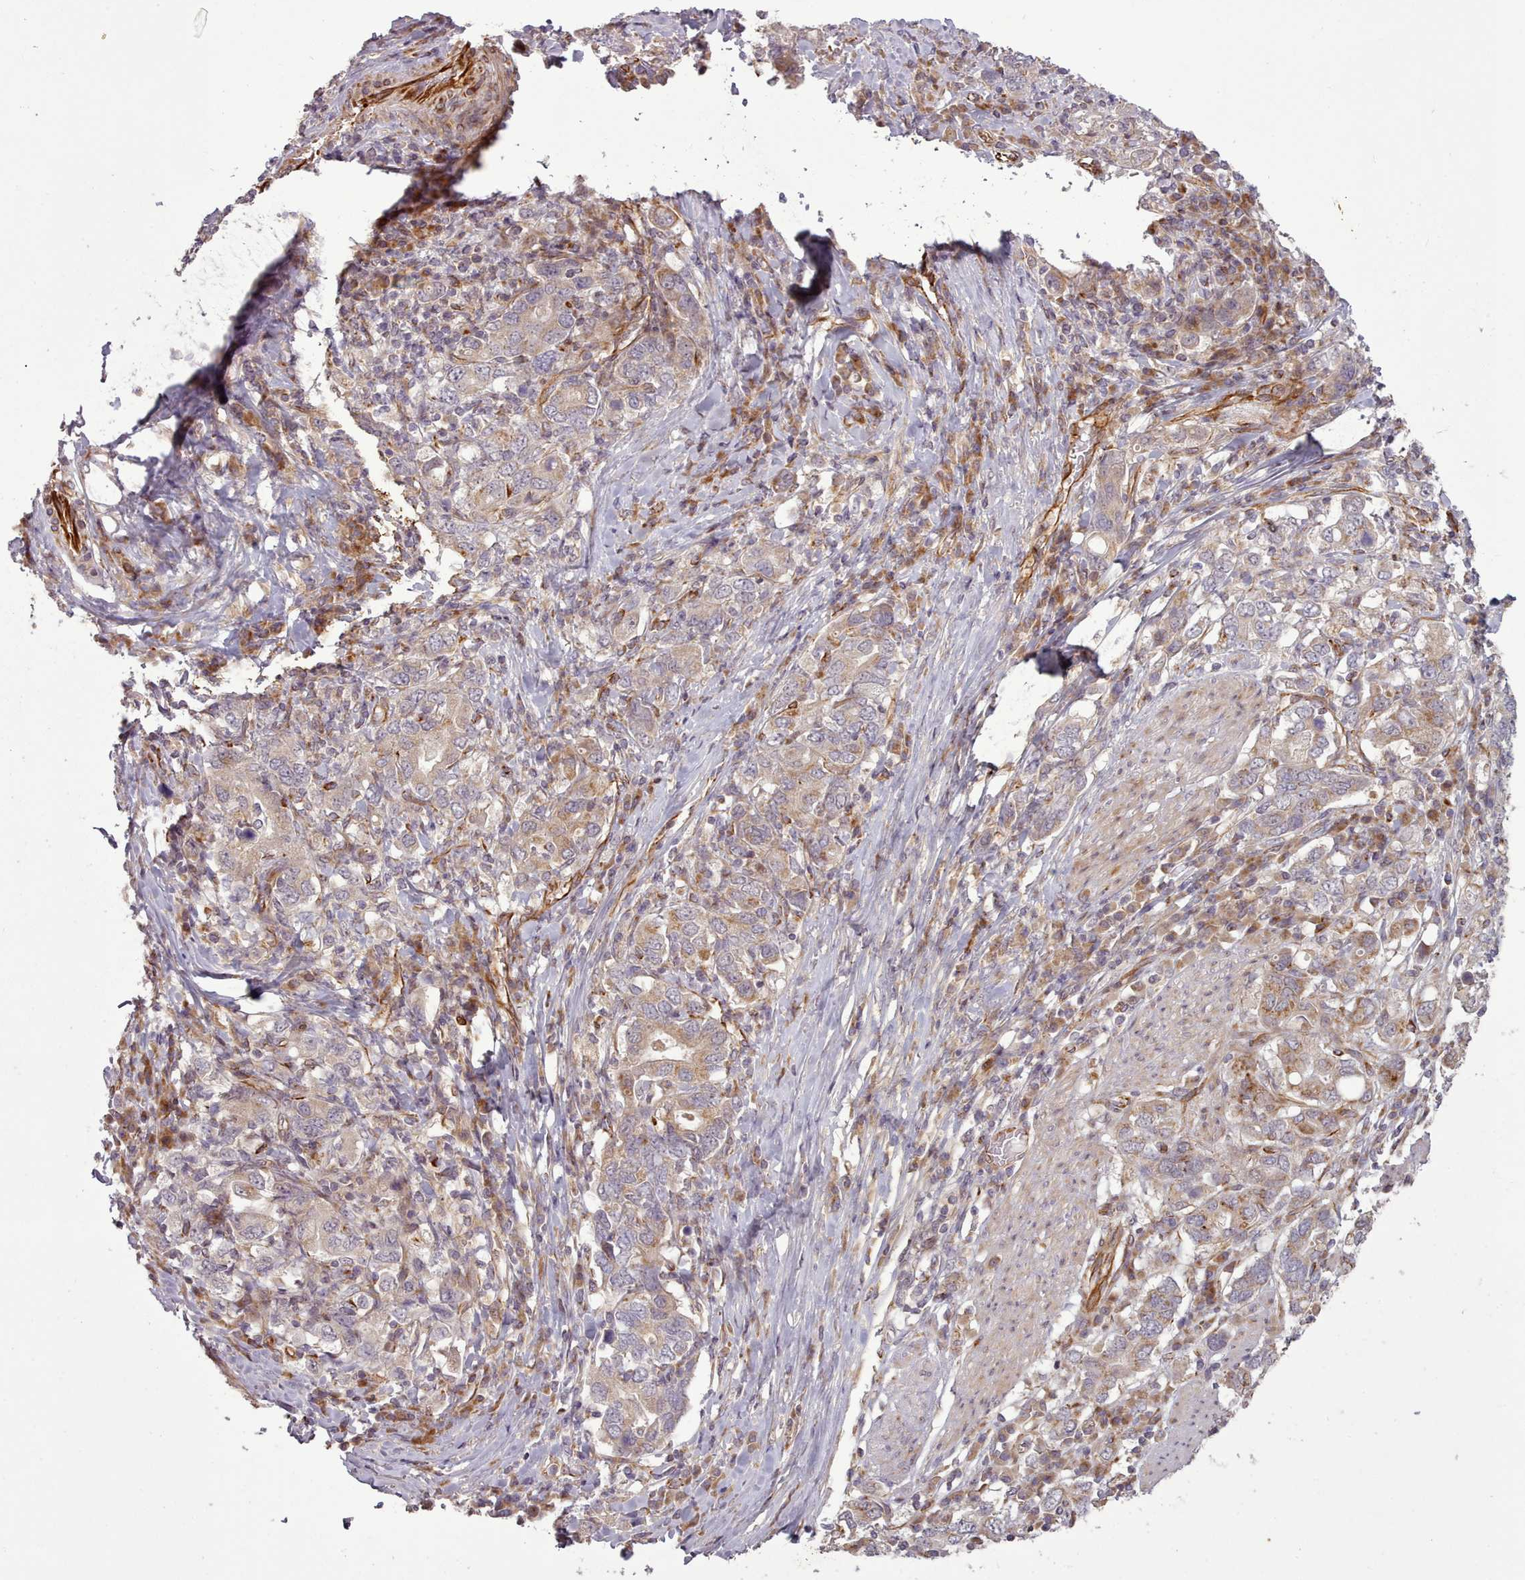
{"staining": {"intensity": "weak", "quantity": ">75%", "location": "cytoplasmic/membranous"}, "tissue": "stomach cancer", "cell_type": "Tumor cells", "image_type": "cancer", "snomed": [{"axis": "morphology", "description": "Adenocarcinoma, NOS"}, {"axis": "topography", "description": "Stomach, upper"}, {"axis": "topography", "description": "Stomach"}], "caption": "Immunohistochemical staining of human stomach adenocarcinoma reveals weak cytoplasmic/membranous protein expression in approximately >75% of tumor cells.", "gene": "GBGT1", "patient": {"sex": "male", "age": 62}}